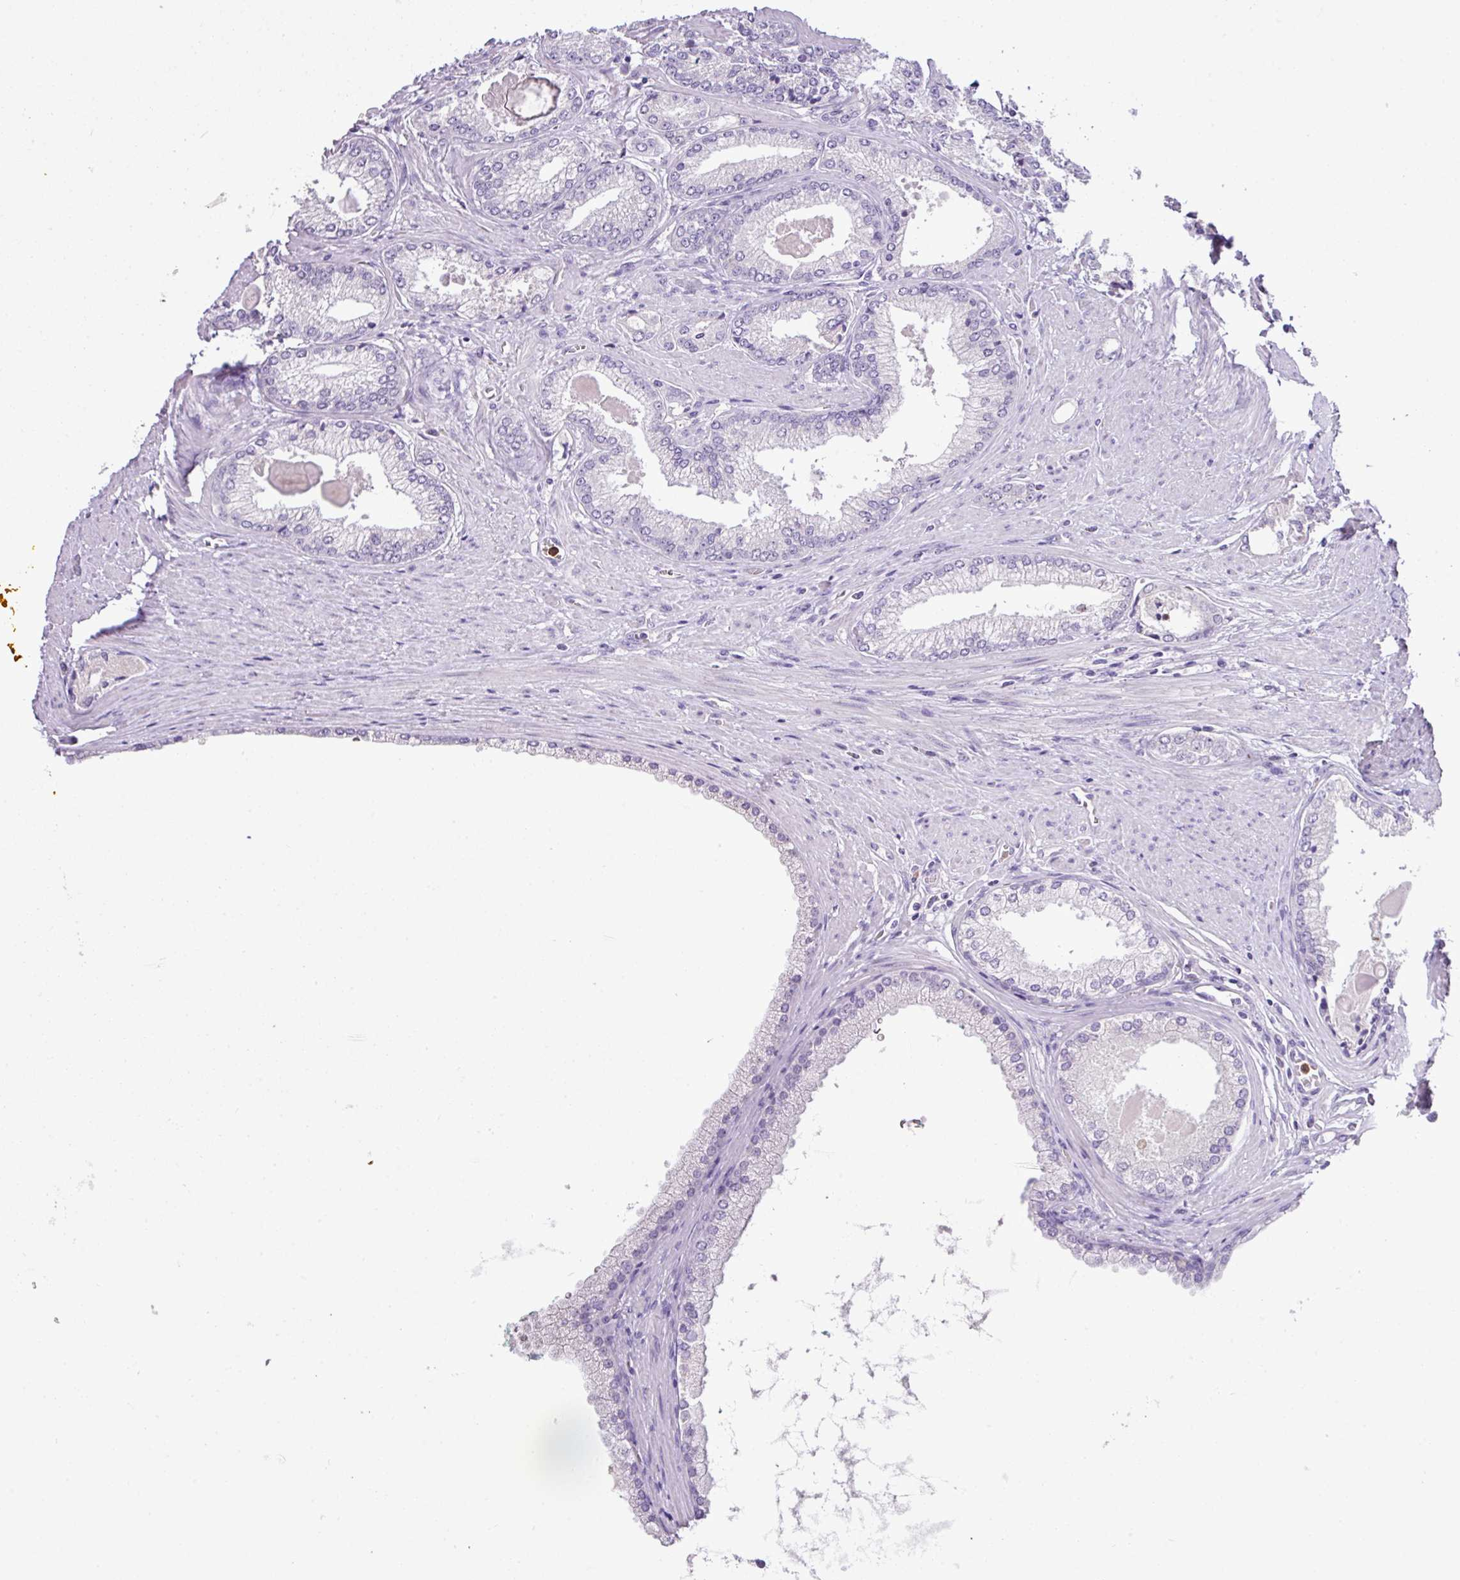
{"staining": {"intensity": "negative", "quantity": "none", "location": "none"}, "tissue": "prostate cancer", "cell_type": "Tumor cells", "image_type": "cancer", "snomed": [{"axis": "morphology", "description": "Adenocarcinoma, High grade"}, {"axis": "topography", "description": "Prostate"}], "caption": "High power microscopy histopathology image of an immunohistochemistry photomicrograph of high-grade adenocarcinoma (prostate), revealing no significant positivity in tumor cells.", "gene": "HTR3E", "patient": {"sex": "male", "age": 66}}